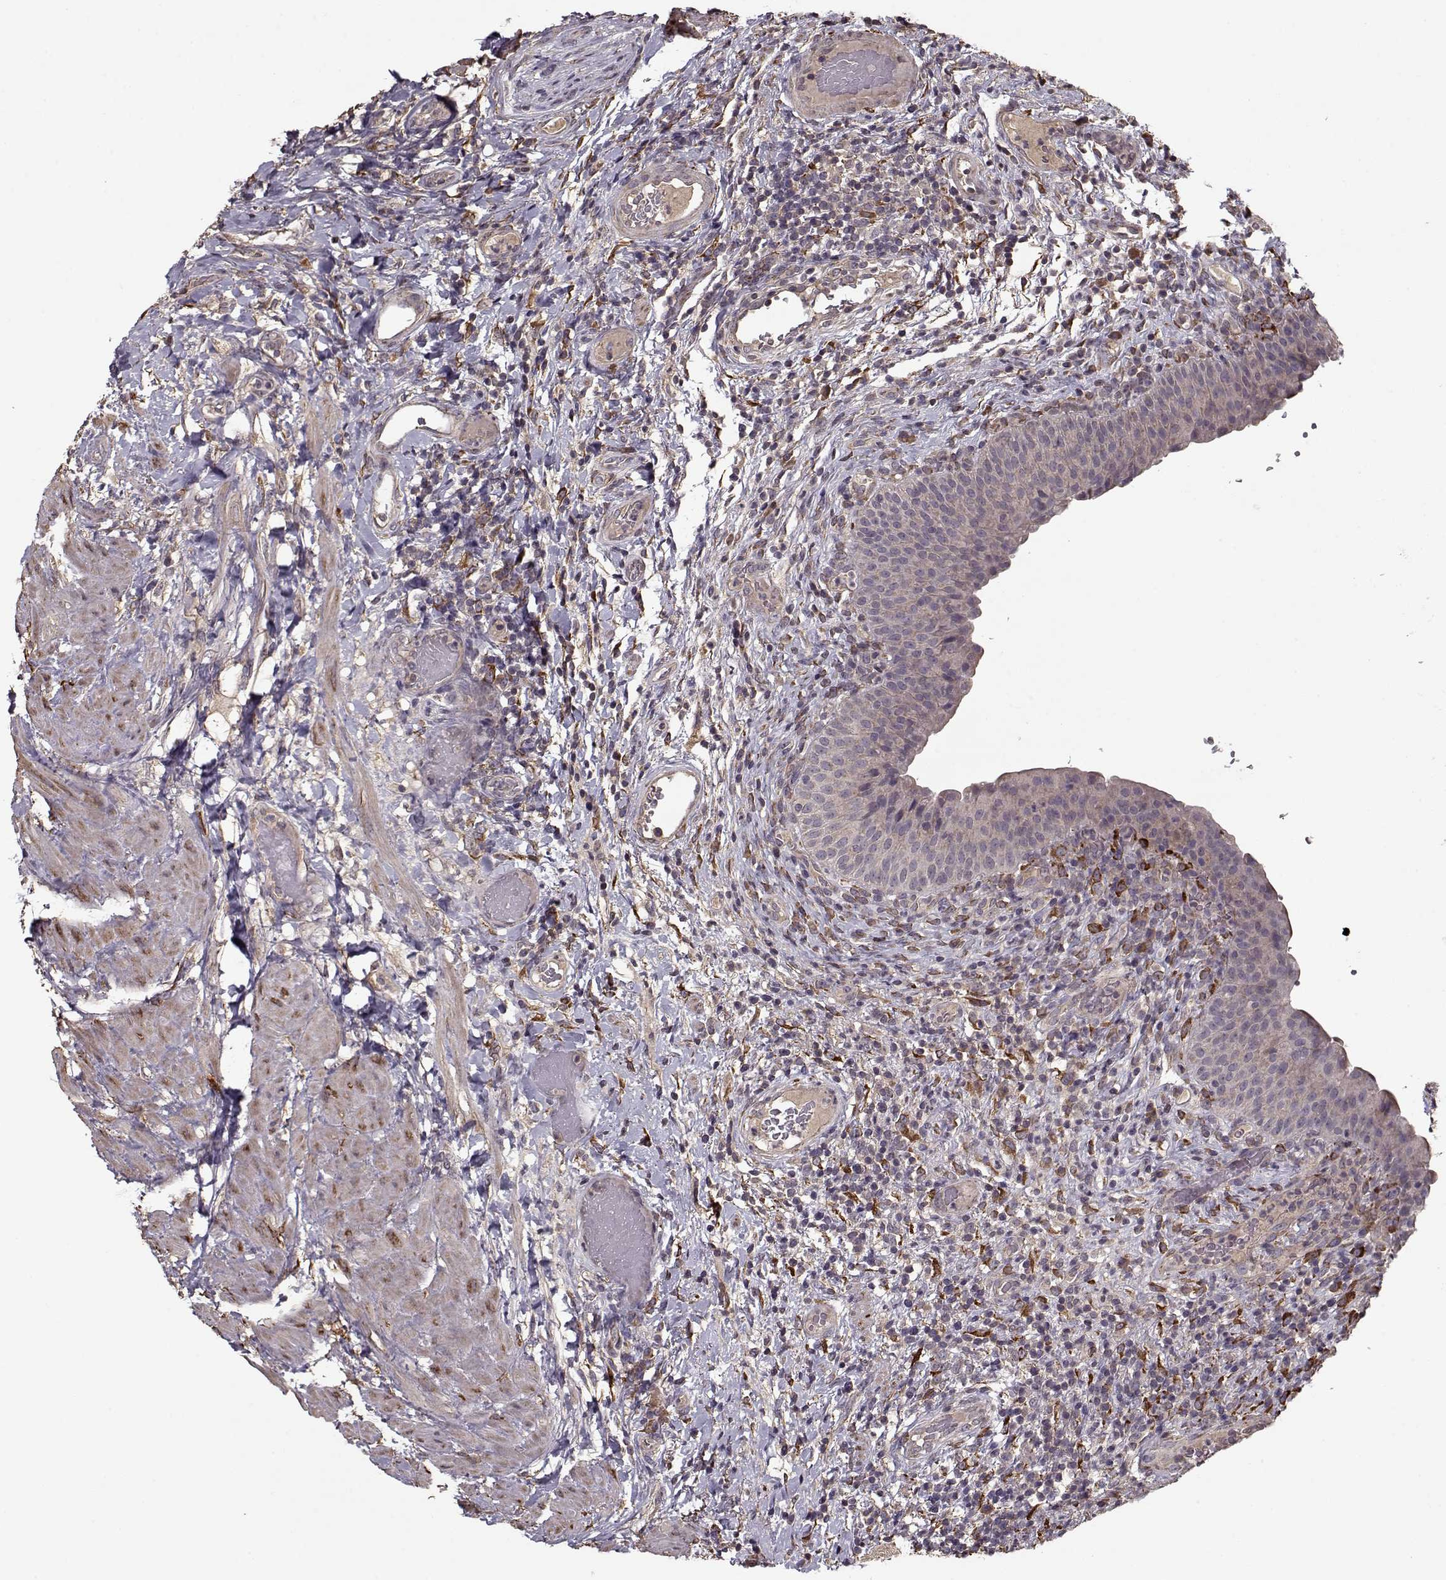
{"staining": {"intensity": "weak", "quantity": ">75%", "location": "cytoplasmic/membranous"}, "tissue": "urinary bladder", "cell_type": "Urothelial cells", "image_type": "normal", "snomed": [{"axis": "morphology", "description": "Normal tissue, NOS"}, {"axis": "topography", "description": "Urinary bladder"}], "caption": "The image exhibits staining of unremarkable urinary bladder, revealing weak cytoplasmic/membranous protein staining (brown color) within urothelial cells. (DAB = brown stain, brightfield microscopy at high magnification).", "gene": "IMMP1L", "patient": {"sex": "male", "age": 66}}